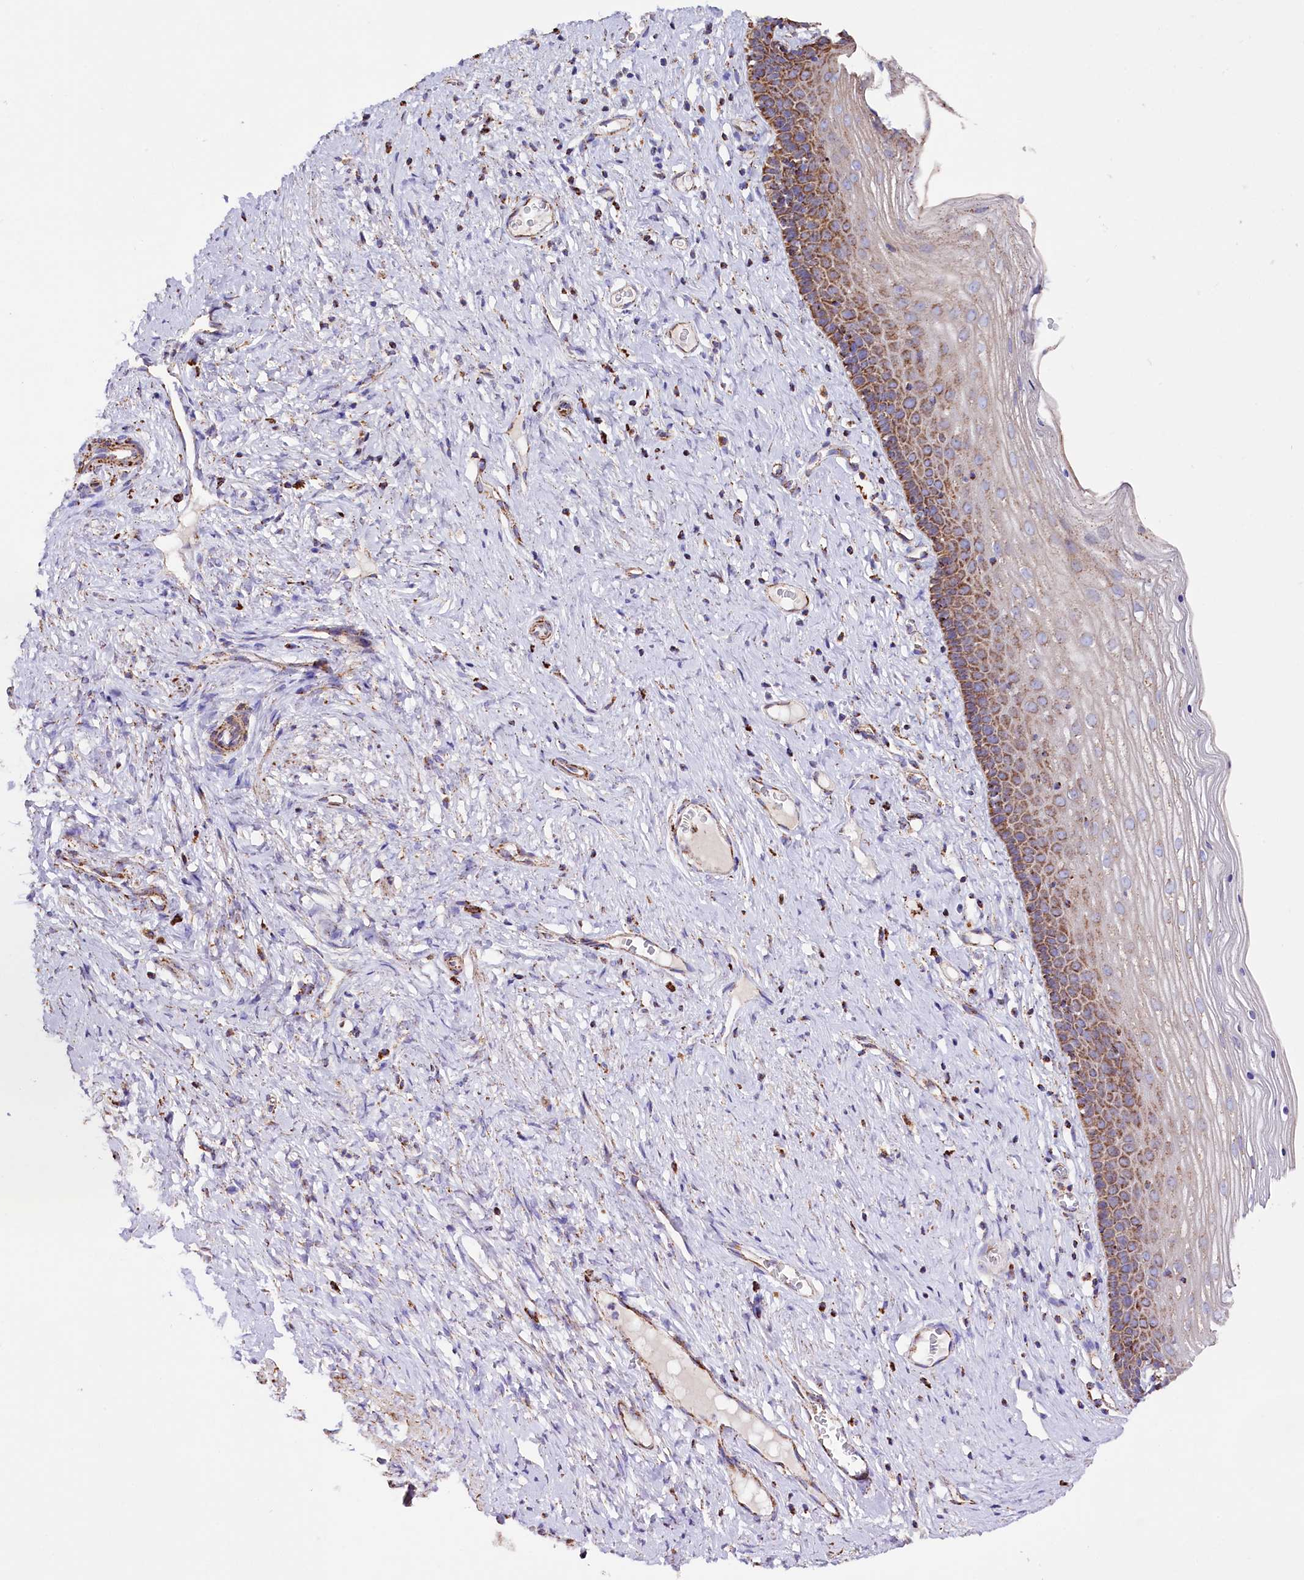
{"staining": {"intensity": "moderate", "quantity": ">75%", "location": "cytoplasmic/membranous"}, "tissue": "cervix", "cell_type": "Glandular cells", "image_type": "normal", "snomed": [{"axis": "morphology", "description": "Normal tissue, NOS"}, {"axis": "topography", "description": "Cervix"}], "caption": "This micrograph exhibits IHC staining of normal human cervix, with medium moderate cytoplasmic/membranous staining in approximately >75% of glandular cells.", "gene": "APLP2", "patient": {"sex": "female", "age": 42}}